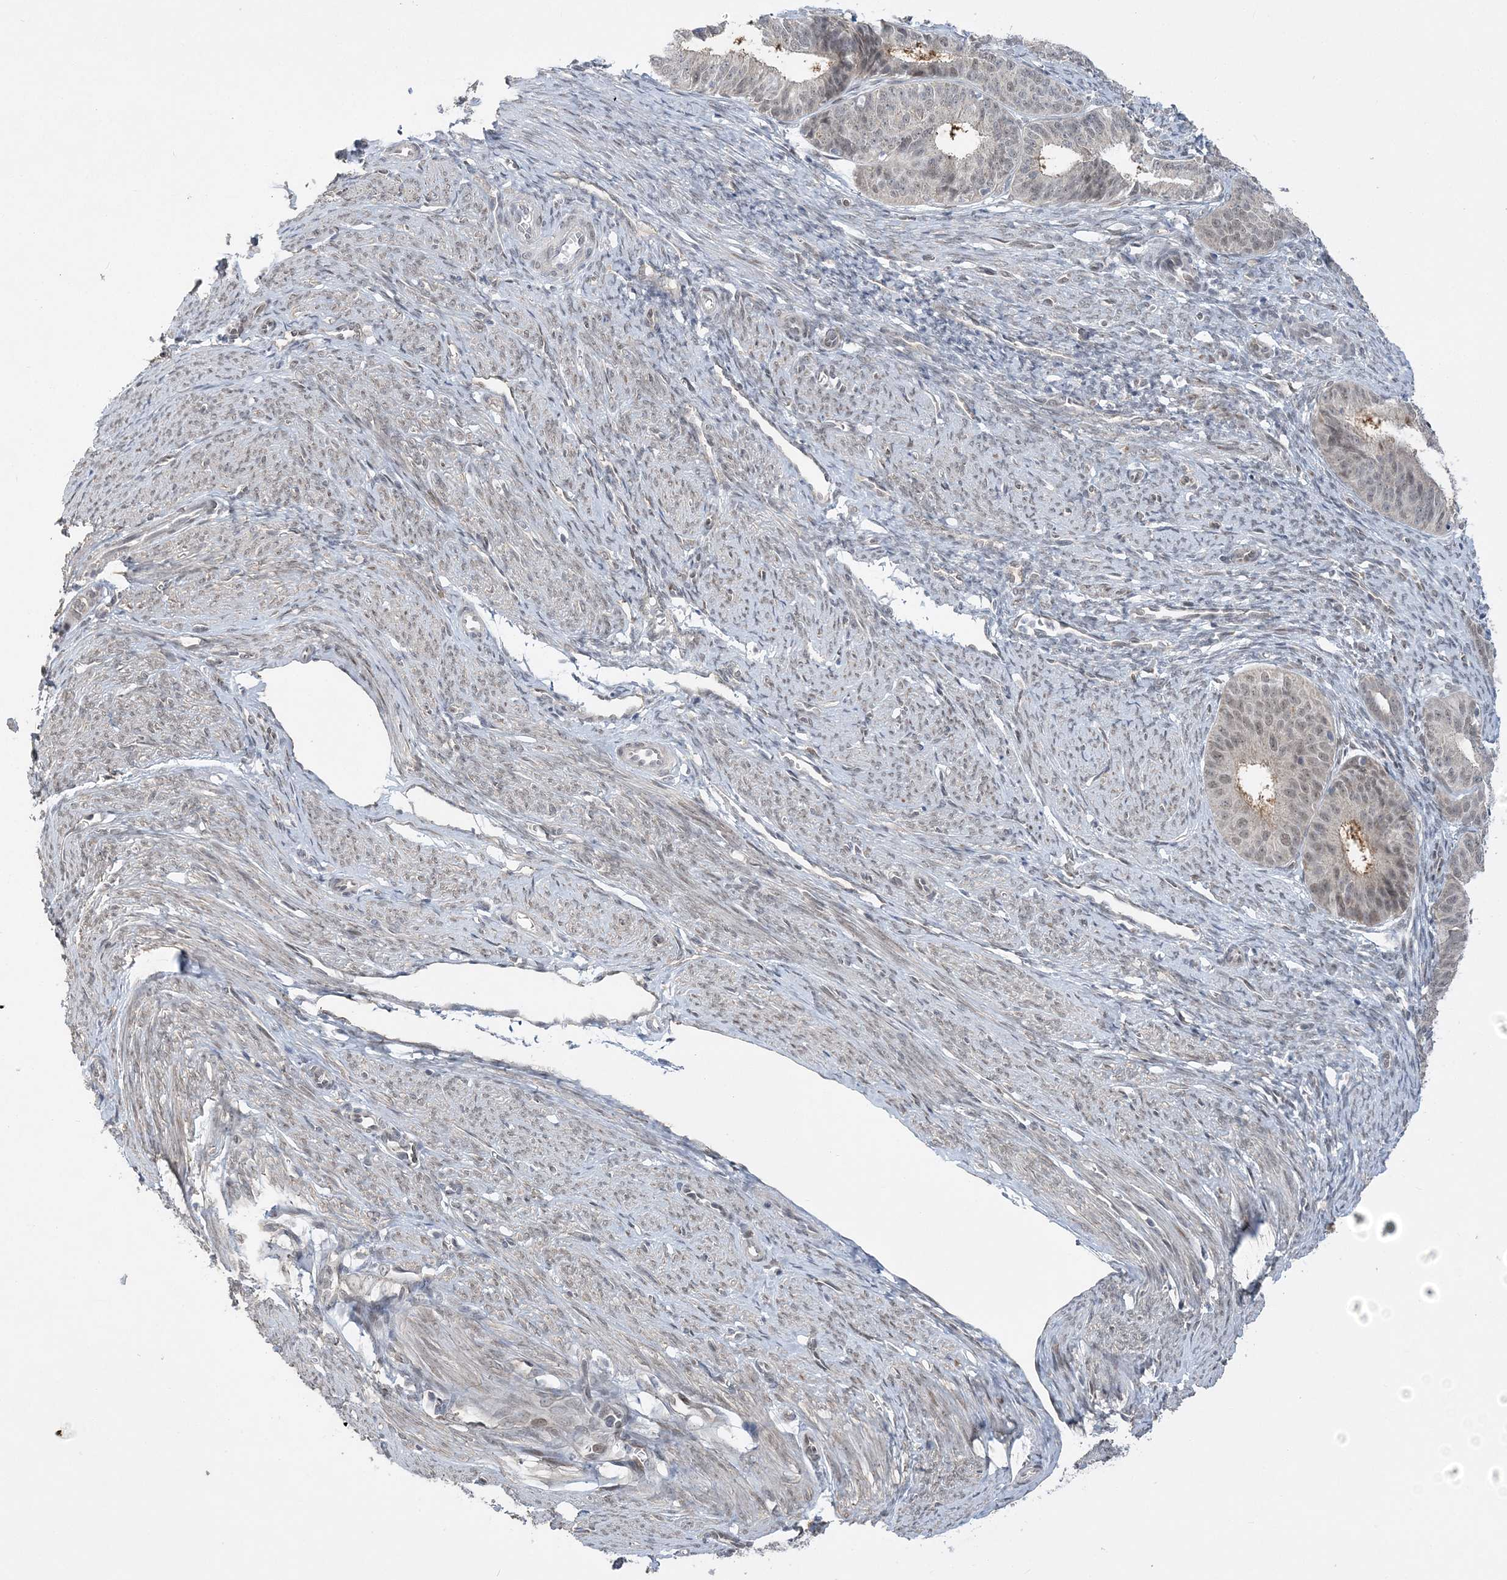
{"staining": {"intensity": "weak", "quantity": "<25%", "location": "nuclear"}, "tissue": "endometrial cancer", "cell_type": "Tumor cells", "image_type": "cancer", "snomed": [{"axis": "morphology", "description": "Adenocarcinoma, NOS"}, {"axis": "topography", "description": "Endometrium"}], "caption": "There is no significant positivity in tumor cells of endometrial adenocarcinoma. (DAB (3,3'-diaminobenzidine) immunohistochemistry (IHC), high magnification).", "gene": "WAC", "patient": {"sex": "female", "age": 51}}